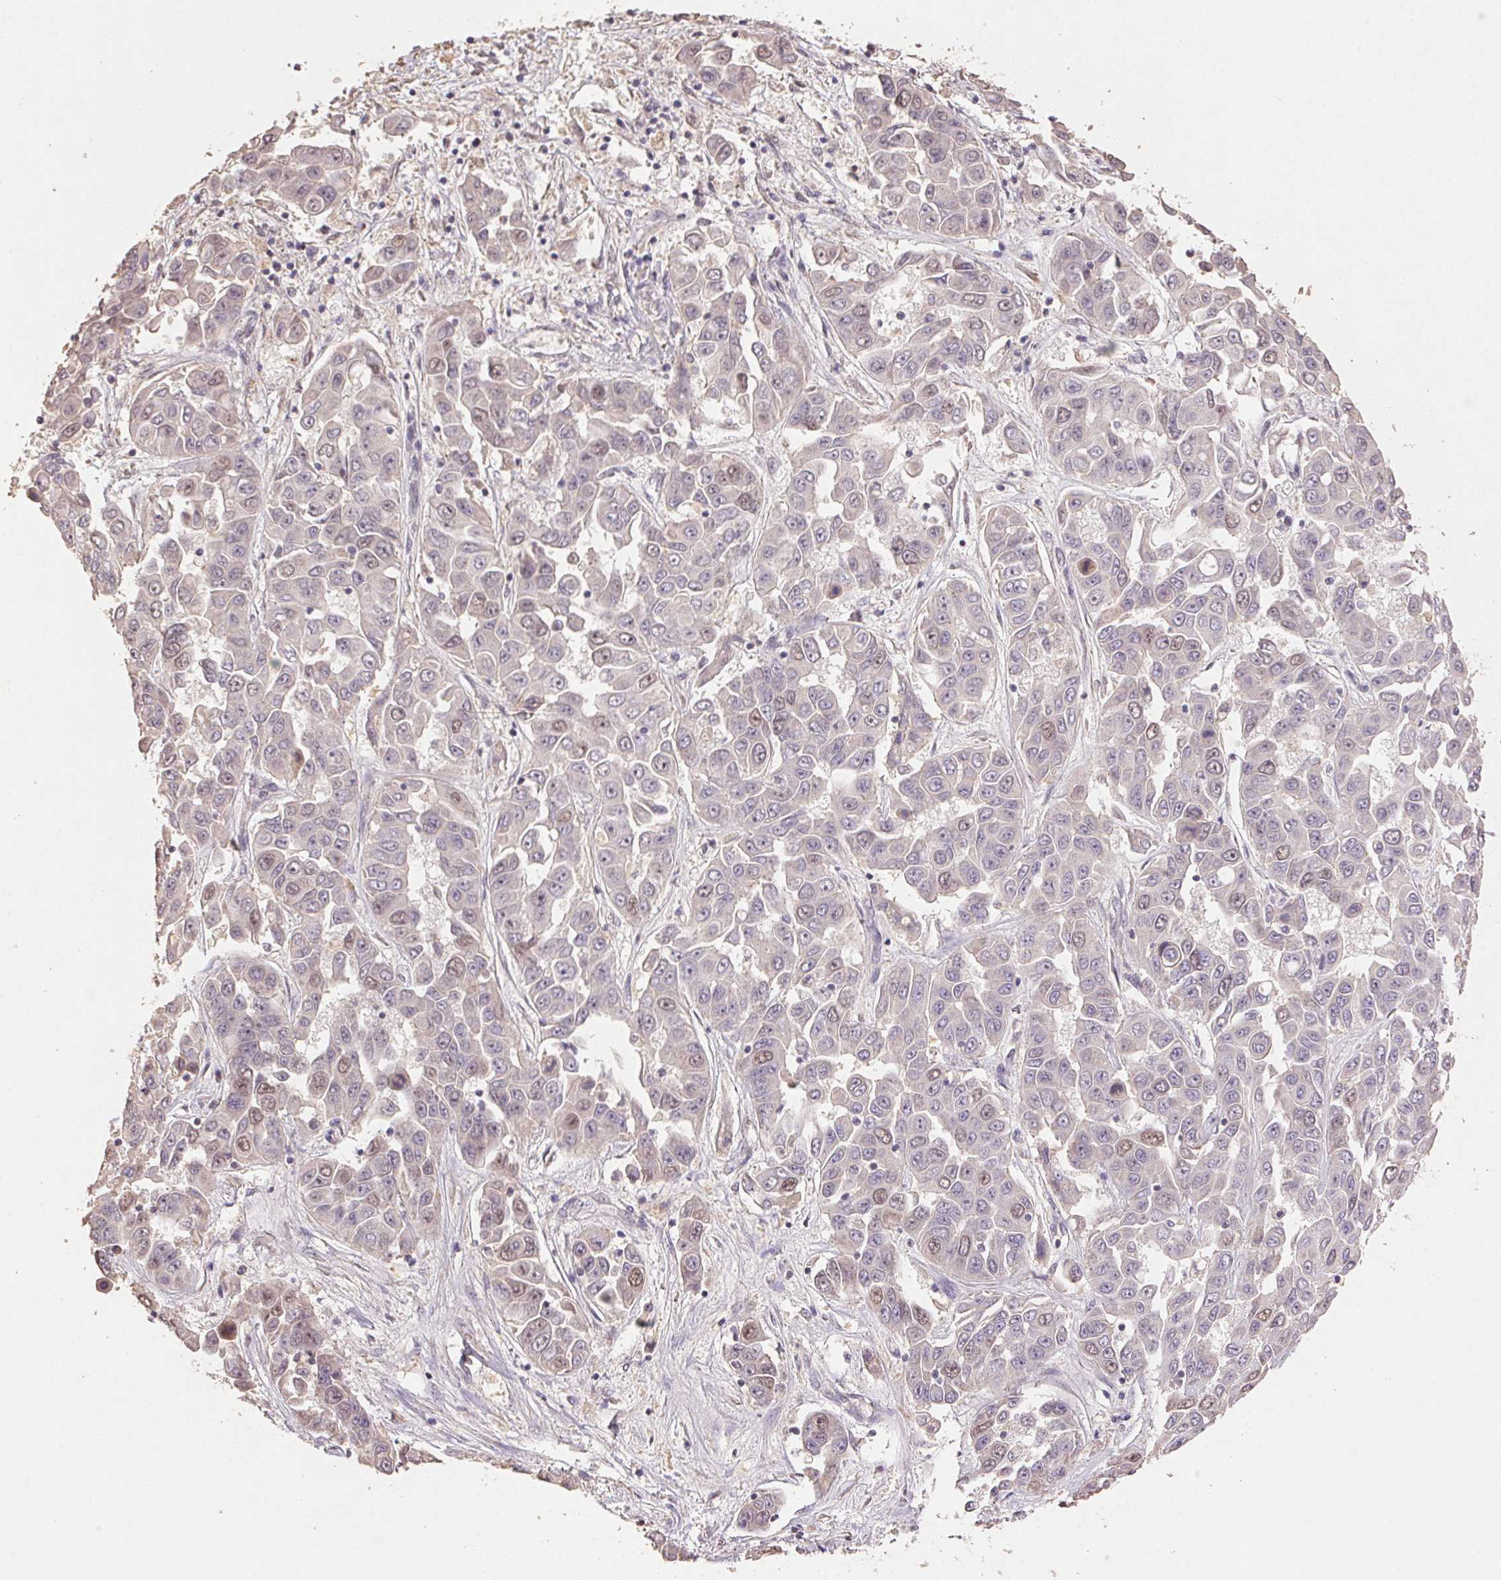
{"staining": {"intensity": "moderate", "quantity": "<25%", "location": "nuclear"}, "tissue": "liver cancer", "cell_type": "Tumor cells", "image_type": "cancer", "snomed": [{"axis": "morphology", "description": "Cholangiocarcinoma"}, {"axis": "topography", "description": "Liver"}], "caption": "Brown immunohistochemical staining in liver cancer exhibits moderate nuclear positivity in about <25% of tumor cells. (DAB (3,3'-diaminobenzidine) = brown stain, brightfield microscopy at high magnification).", "gene": "CENPF", "patient": {"sex": "female", "age": 52}}